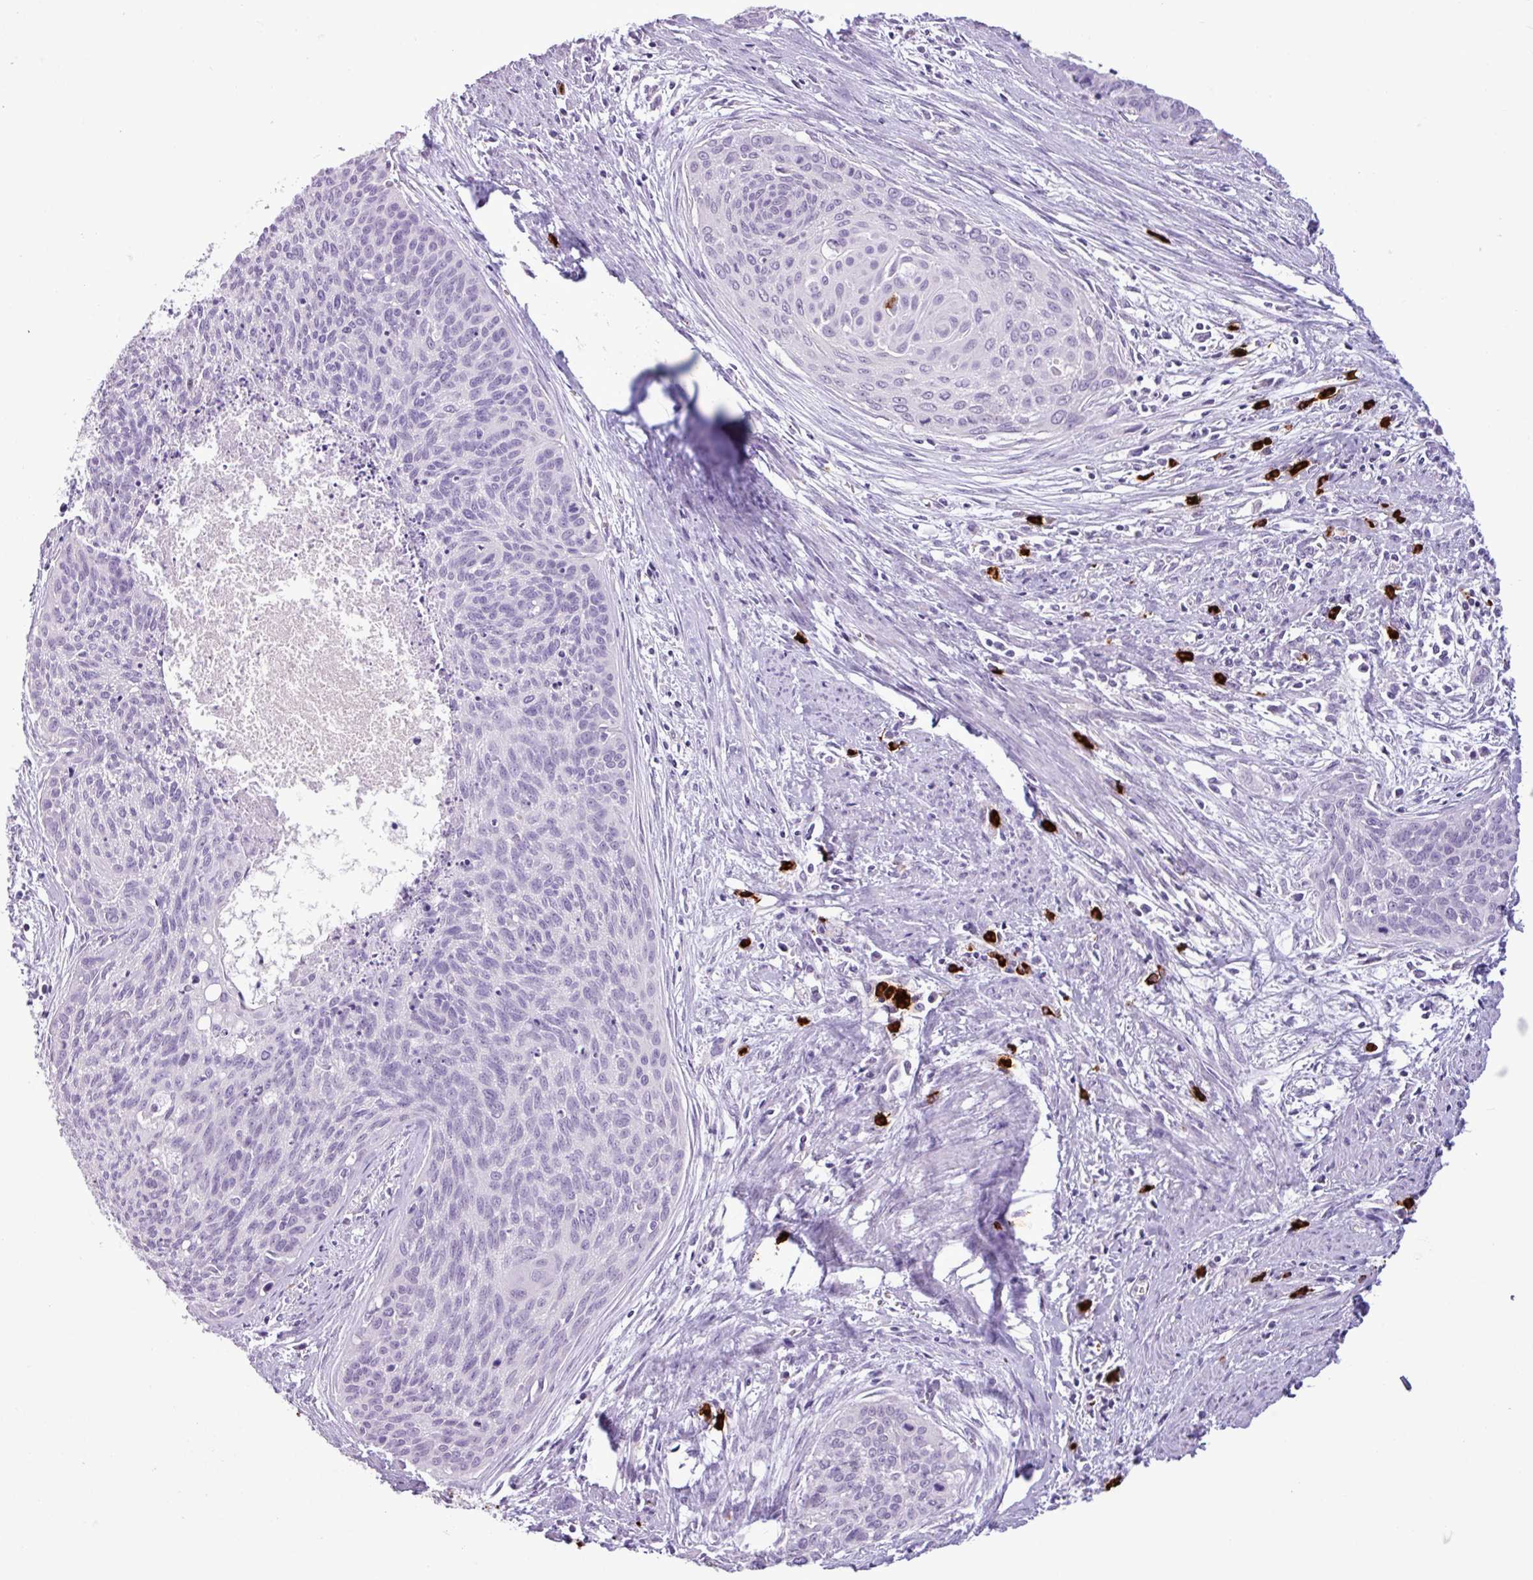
{"staining": {"intensity": "negative", "quantity": "none", "location": "none"}, "tissue": "cervical cancer", "cell_type": "Tumor cells", "image_type": "cancer", "snomed": [{"axis": "morphology", "description": "Squamous cell carcinoma, NOS"}, {"axis": "topography", "description": "Cervix"}], "caption": "Tumor cells are negative for brown protein staining in squamous cell carcinoma (cervical).", "gene": "TMEM178A", "patient": {"sex": "female", "age": 55}}